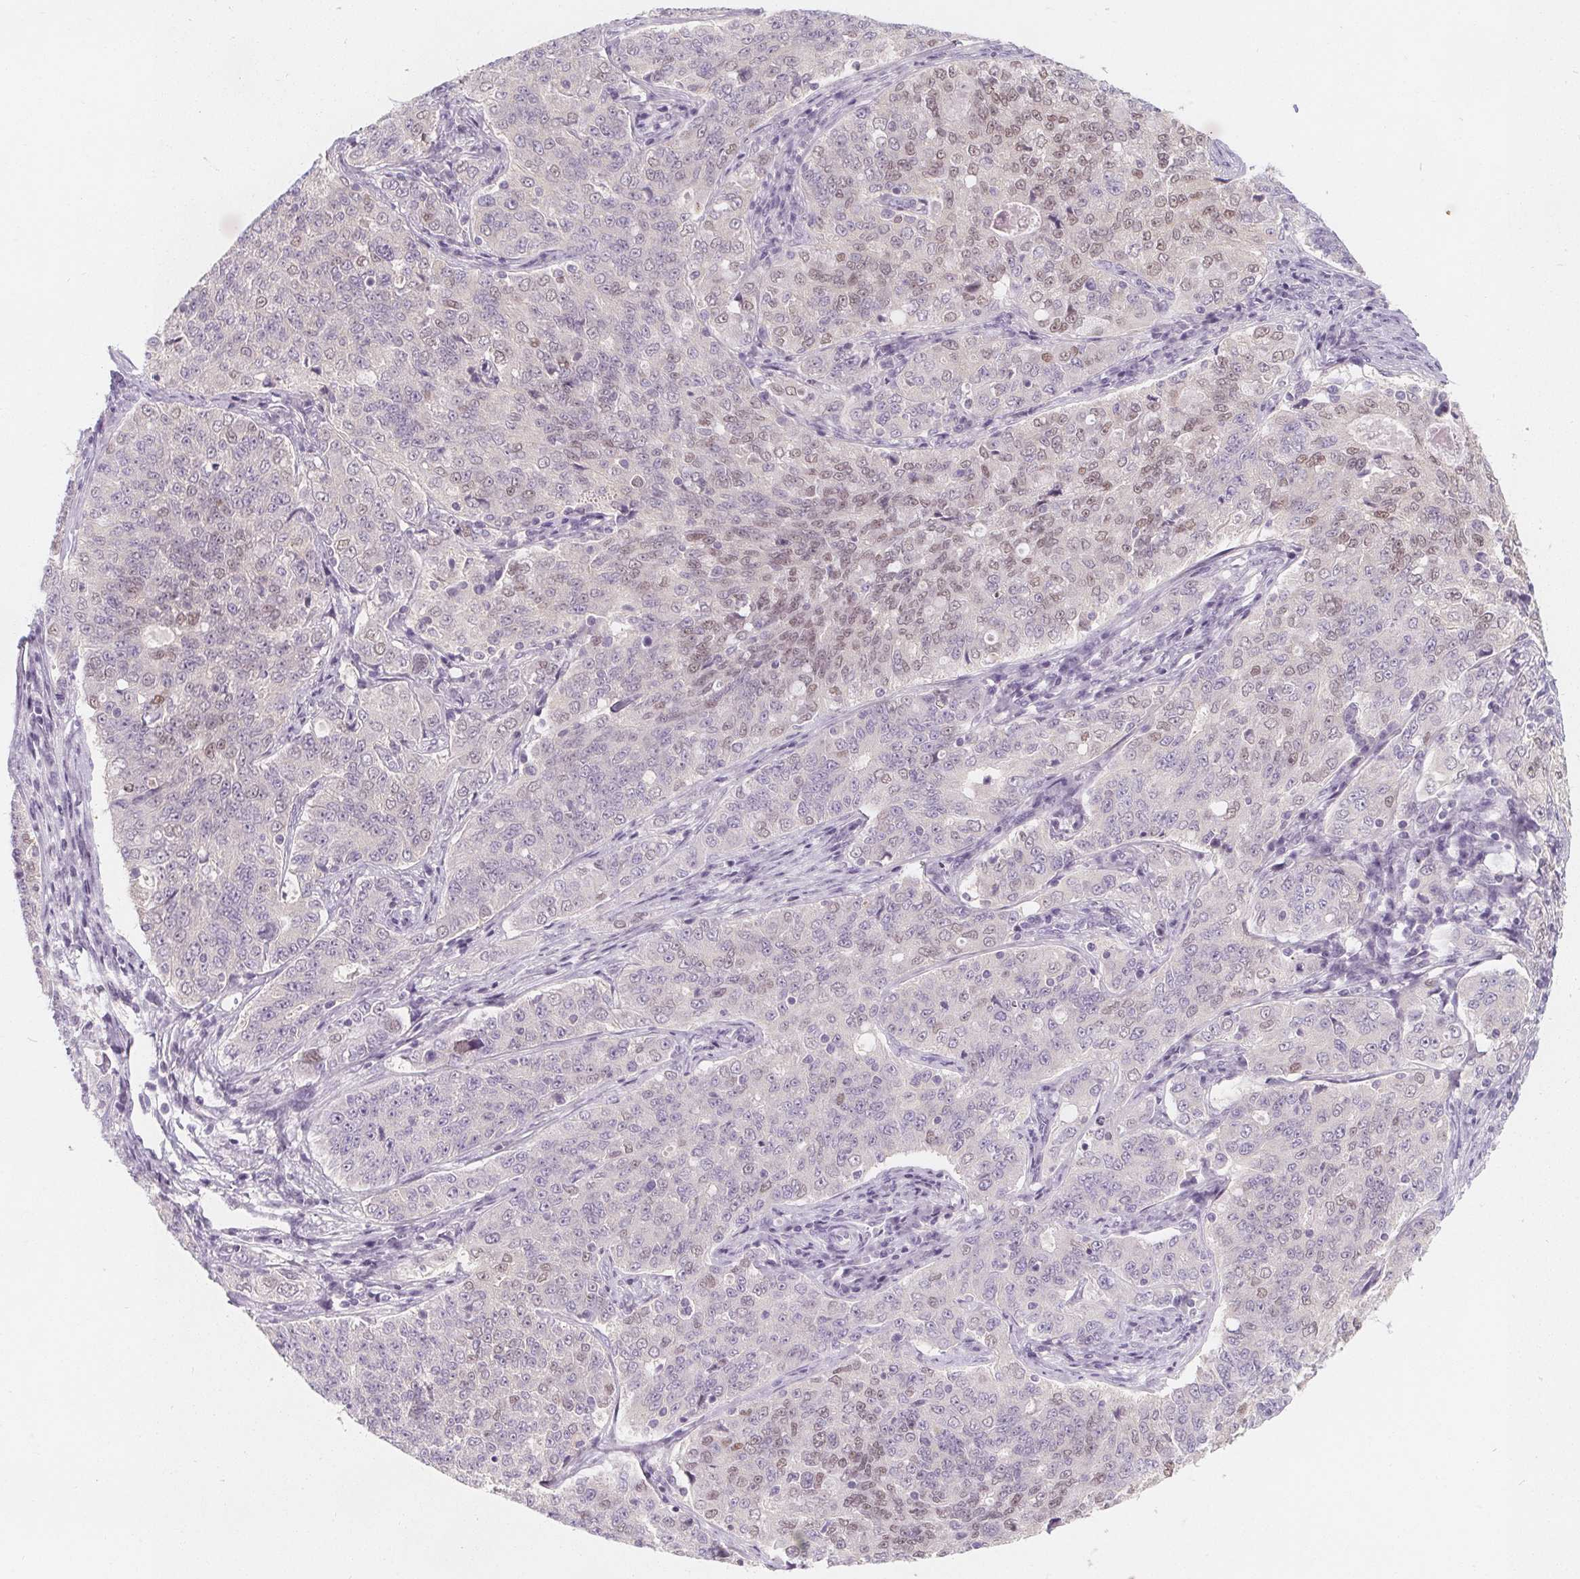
{"staining": {"intensity": "weak", "quantity": "<25%", "location": "nuclear"}, "tissue": "endometrial cancer", "cell_type": "Tumor cells", "image_type": "cancer", "snomed": [{"axis": "morphology", "description": "Adenocarcinoma, NOS"}, {"axis": "topography", "description": "Endometrium"}], "caption": "Tumor cells show no significant protein expression in endometrial adenocarcinoma.", "gene": "UGP2", "patient": {"sex": "female", "age": 43}}